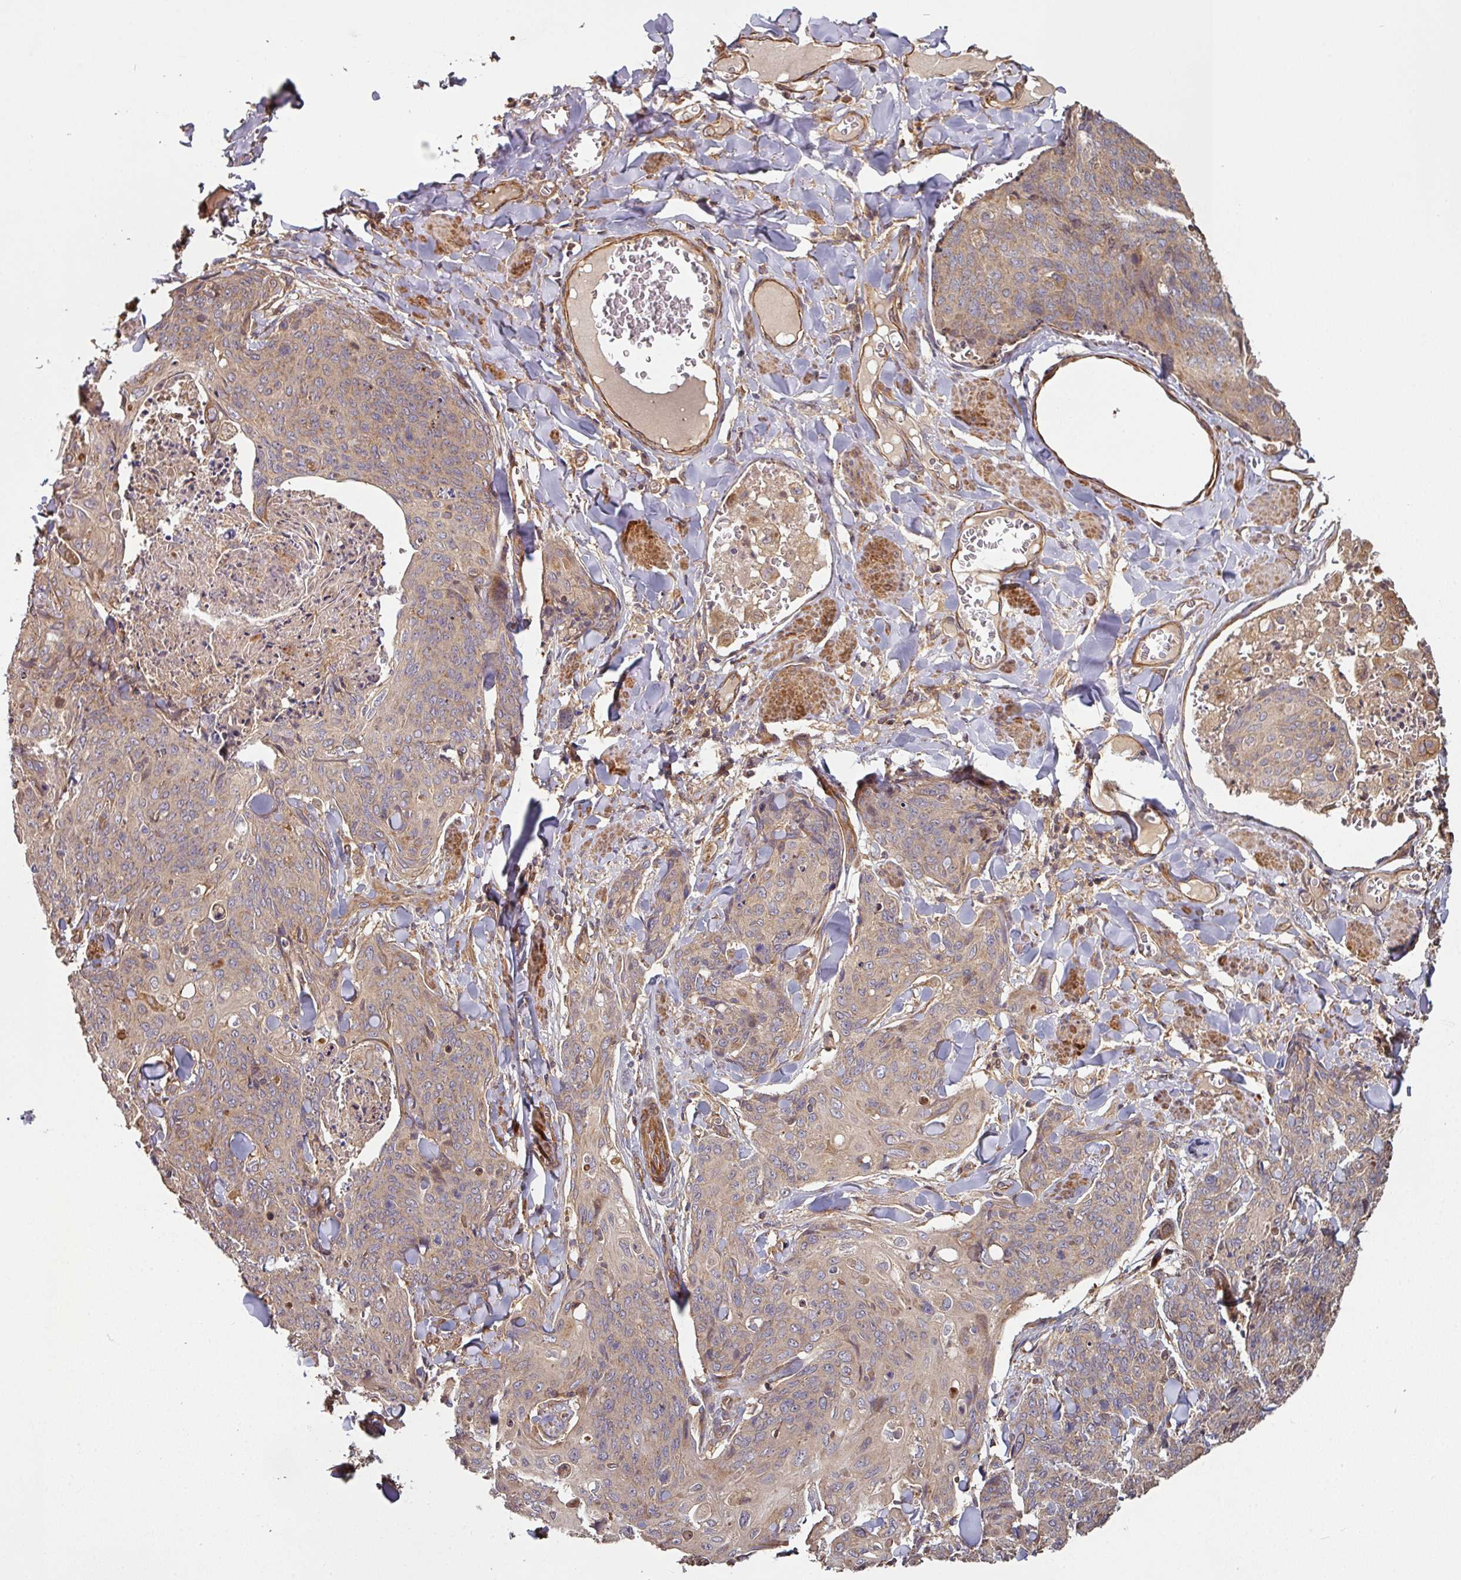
{"staining": {"intensity": "weak", "quantity": ">75%", "location": "cytoplasmic/membranous"}, "tissue": "skin cancer", "cell_type": "Tumor cells", "image_type": "cancer", "snomed": [{"axis": "morphology", "description": "Squamous cell carcinoma, NOS"}, {"axis": "topography", "description": "Skin"}, {"axis": "topography", "description": "Vulva"}], "caption": "Human squamous cell carcinoma (skin) stained with a brown dye reveals weak cytoplasmic/membranous positive expression in about >75% of tumor cells.", "gene": "SIK1", "patient": {"sex": "female", "age": 85}}